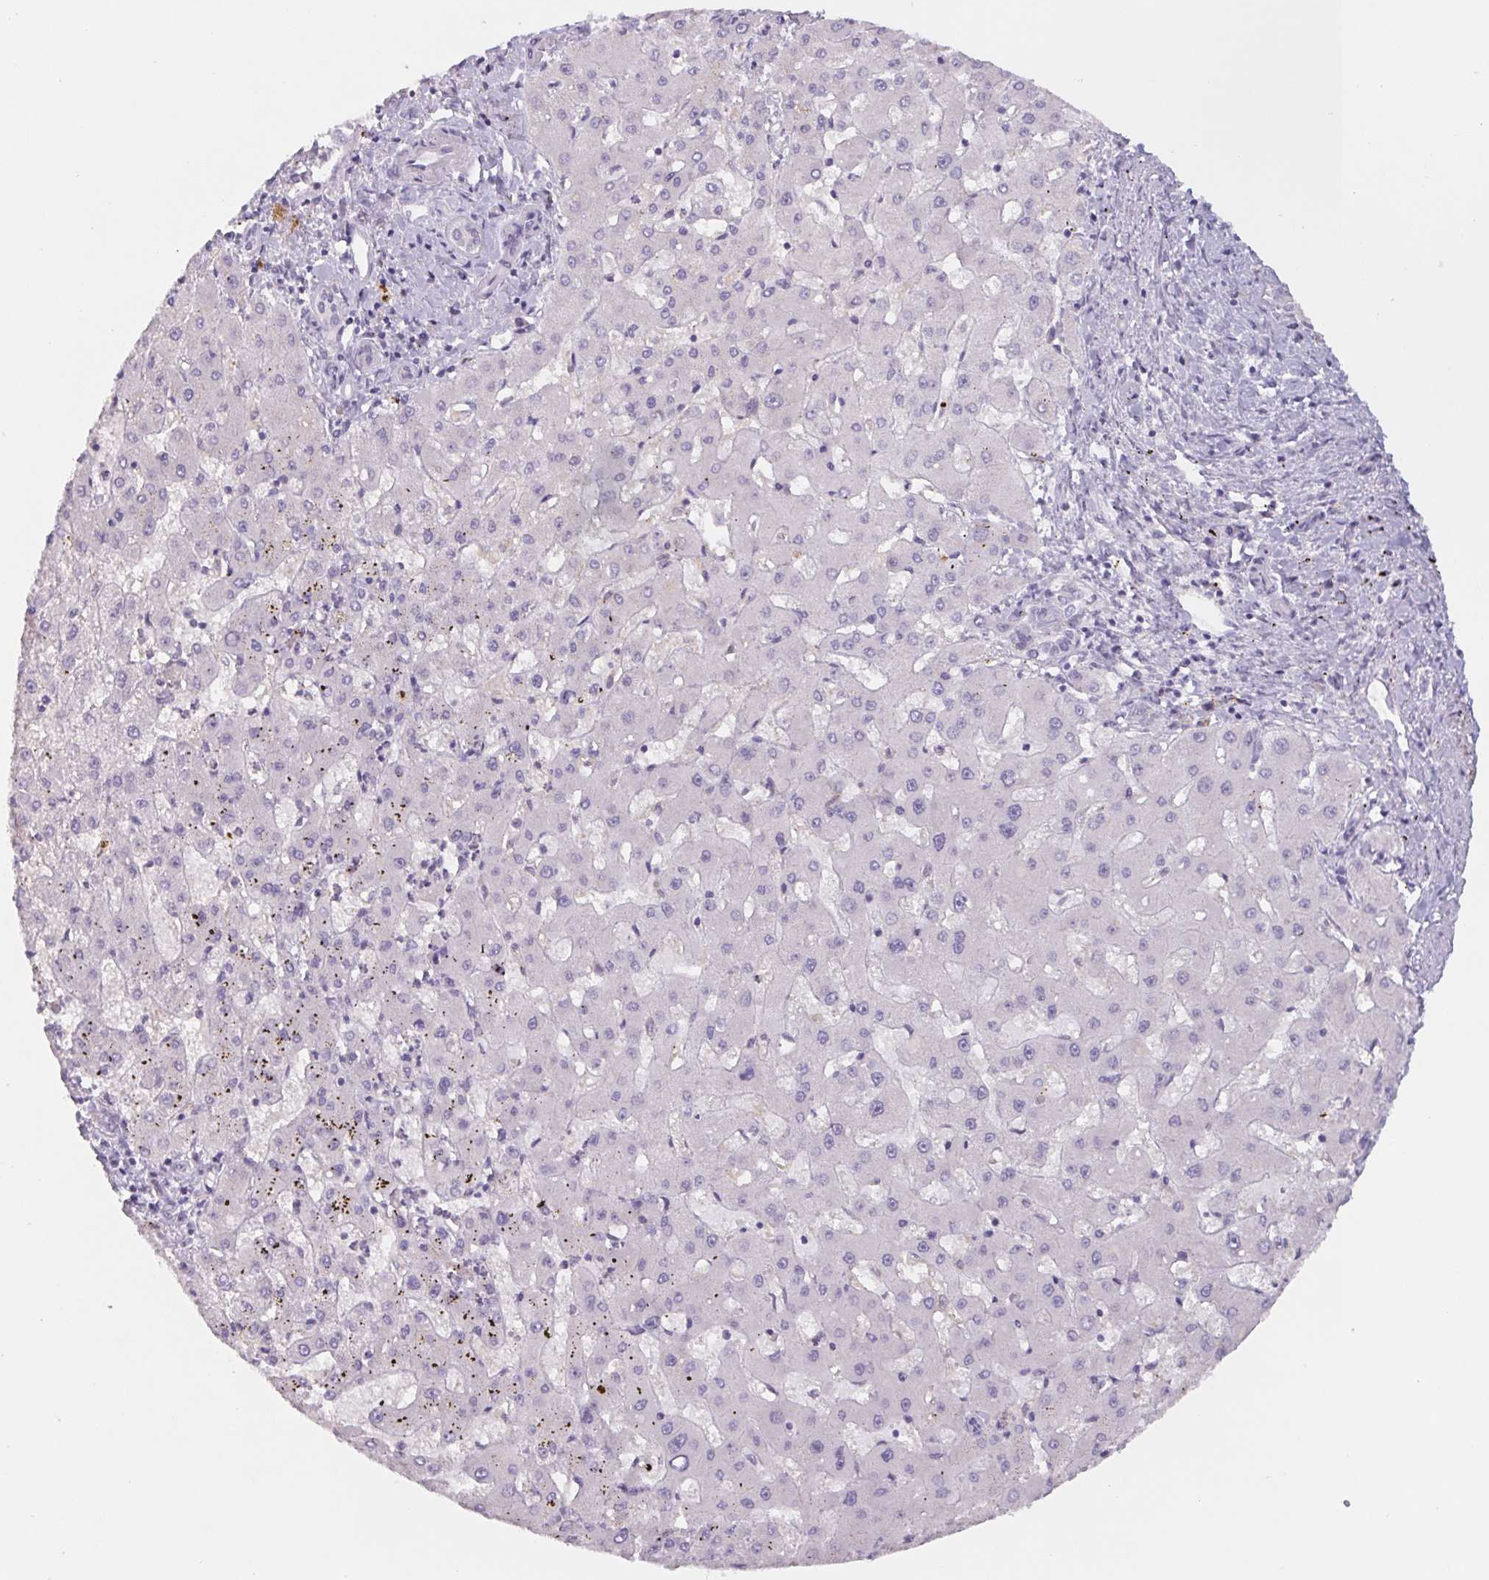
{"staining": {"intensity": "negative", "quantity": "none", "location": "none"}, "tissue": "liver cancer", "cell_type": "Tumor cells", "image_type": "cancer", "snomed": [{"axis": "morphology", "description": "Carcinoma, Hepatocellular, NOS"}, {"axis": "topography", "description": "Liver"}], "caption": "A photomicrograph of liver cancer (hepatocellular carcinoma) stained for a protein displays no brown staining in tumor cells.", "gene": "PNMA8B", "patient": {"sex": "male", "age": 67}}